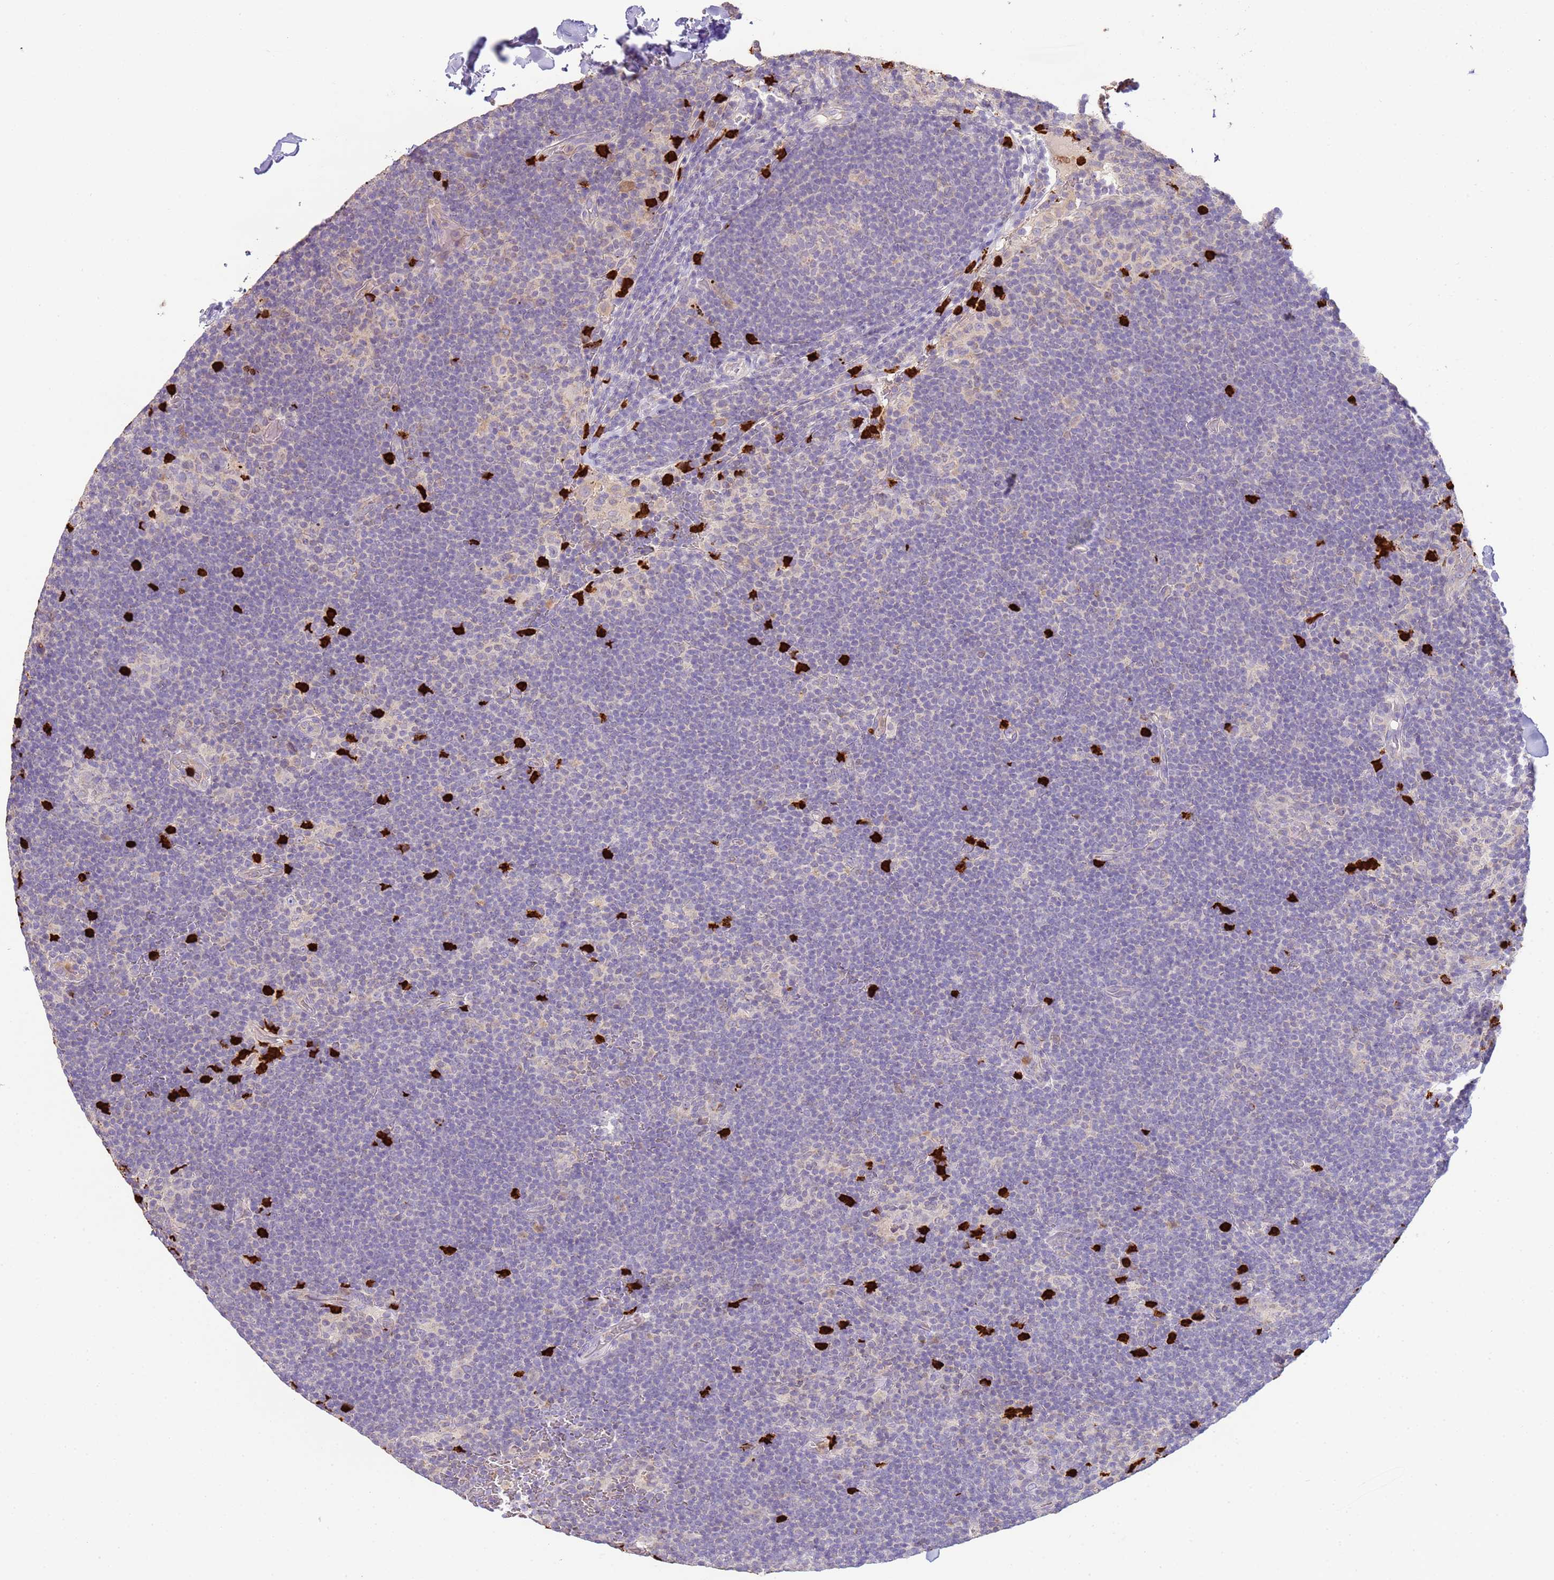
{"staining": {"intensity": "negative", "quantity": "none", "location": "none"}, "tissue": "lymphoma", "cell_type": "Tumor cells", "image_type": "cancer", "snomed": [{"axis": "morphology", "description": "Hodgkin's disease, NOS"}, {"axis": "topography", "description": "Lymph node"}], "caption": "This photomicrograph is of Hodgkin's disease stained with immunohistochemistry (IHC) to label a protein in brown with the nuclei are counter-stained blue. There is no expression in tumor cells. The staining was performed using DAB to visualize the protein expression in brown, while the nuclei were stained in blue with hematoxylin (Magnification: 20x).", "gene": "IL2RG", "patient": {"sex": "female", "age": 57}}